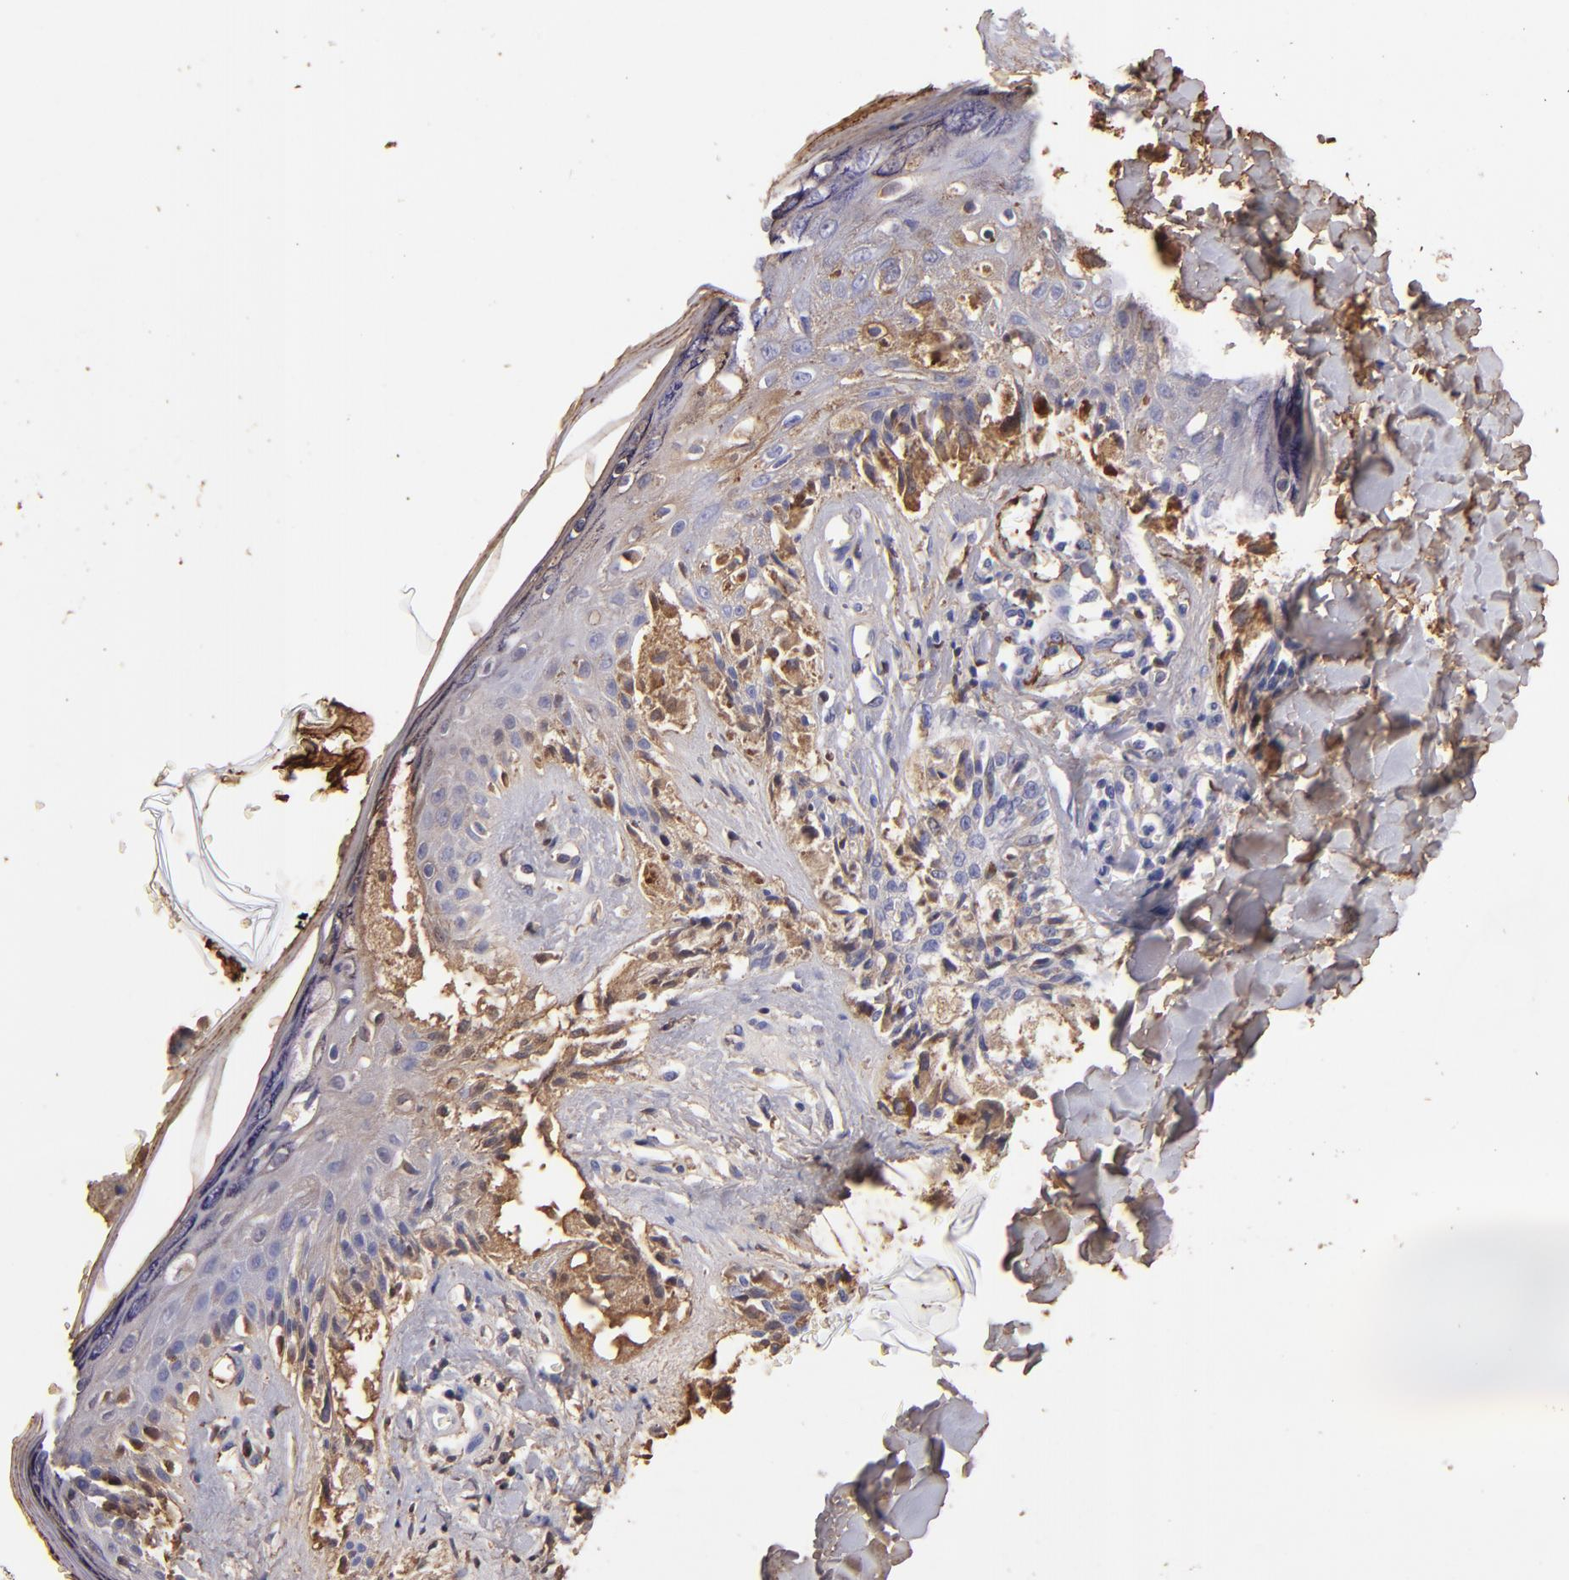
{"staining": {"intensity": "weak", "quantity": "25%-75%", "location": "cytoplasmic/membranous"}, "tissue": "melanoma", "cell_type": "Tumor cells", "image_type": "cancer", "snomed": [{"axis": "morphology", "description": "Malignant melanoma, NOS"}, {"axis": "topography", "description": "Skin"}], "caption": "DAB immunohistochemical staining of malignant melanoma demonstrates weak cytoplasmic/membranous protein positivity in about 25%-75% of tumor cells.", "gene": "FGB", "patient": {"sex": "female", "age": 82}}